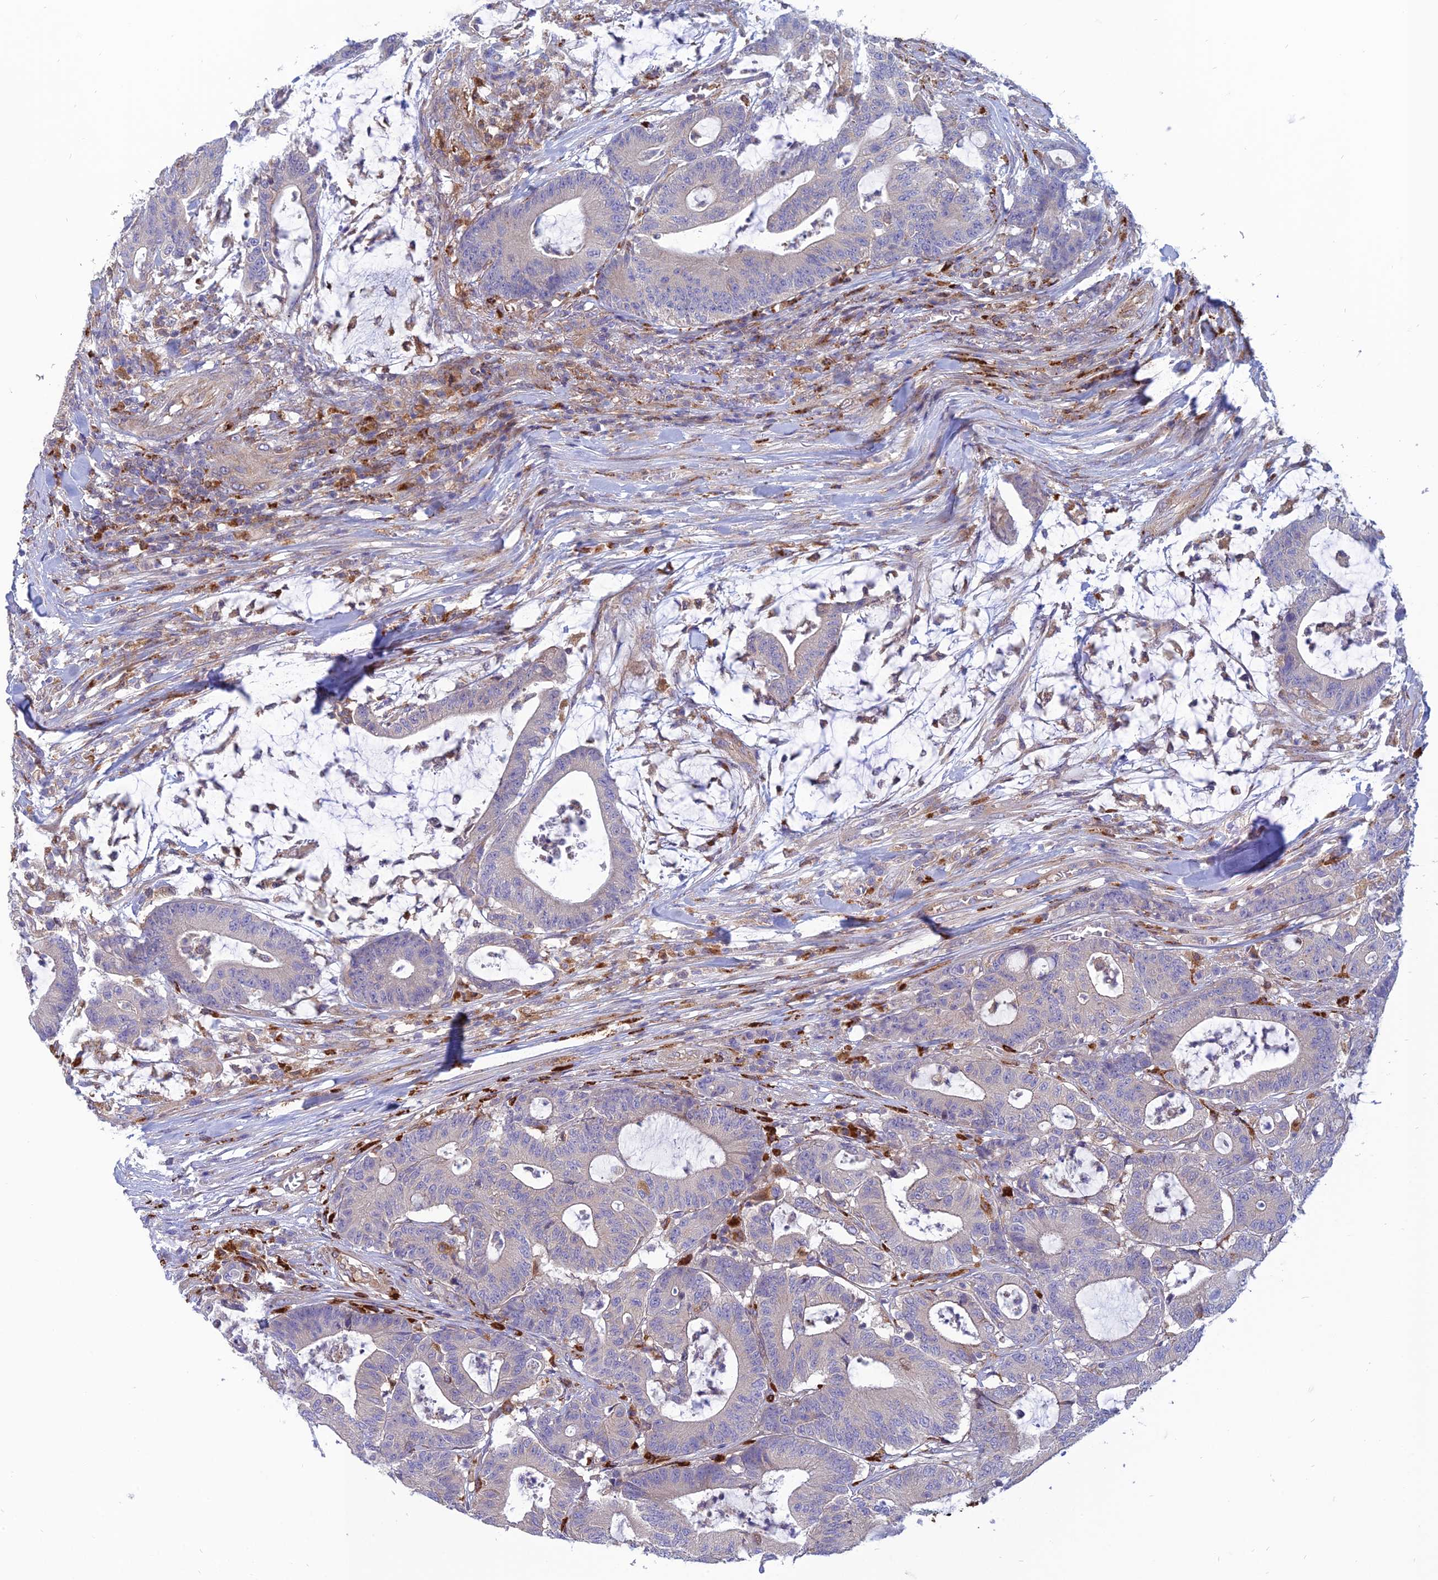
{"staining": {"intensity": "negative", "quantity": "none", "location": "none"}, "tissue": "colorectal cancer", "cell_type": "Tumor cells", "image_type": "cancer", "snomed": [{"axis": "morphology", "description": "Adenocarcinoma, NOS"}, {"axis": "topography", "description": "Colon"}], "caption": "The photomicrograph shows no staining of tumor cells in colorectal cancer (adenocarcinoma). Brightfield microscopy of immunohistochemistry (IHC) stained with DAB (3,3'-diaminobenzidine) (brown) and hematoxylin (blue), captured at high magnification.", "gene": "PHKA2", "patient": {"sex": "female", "age": 84}}